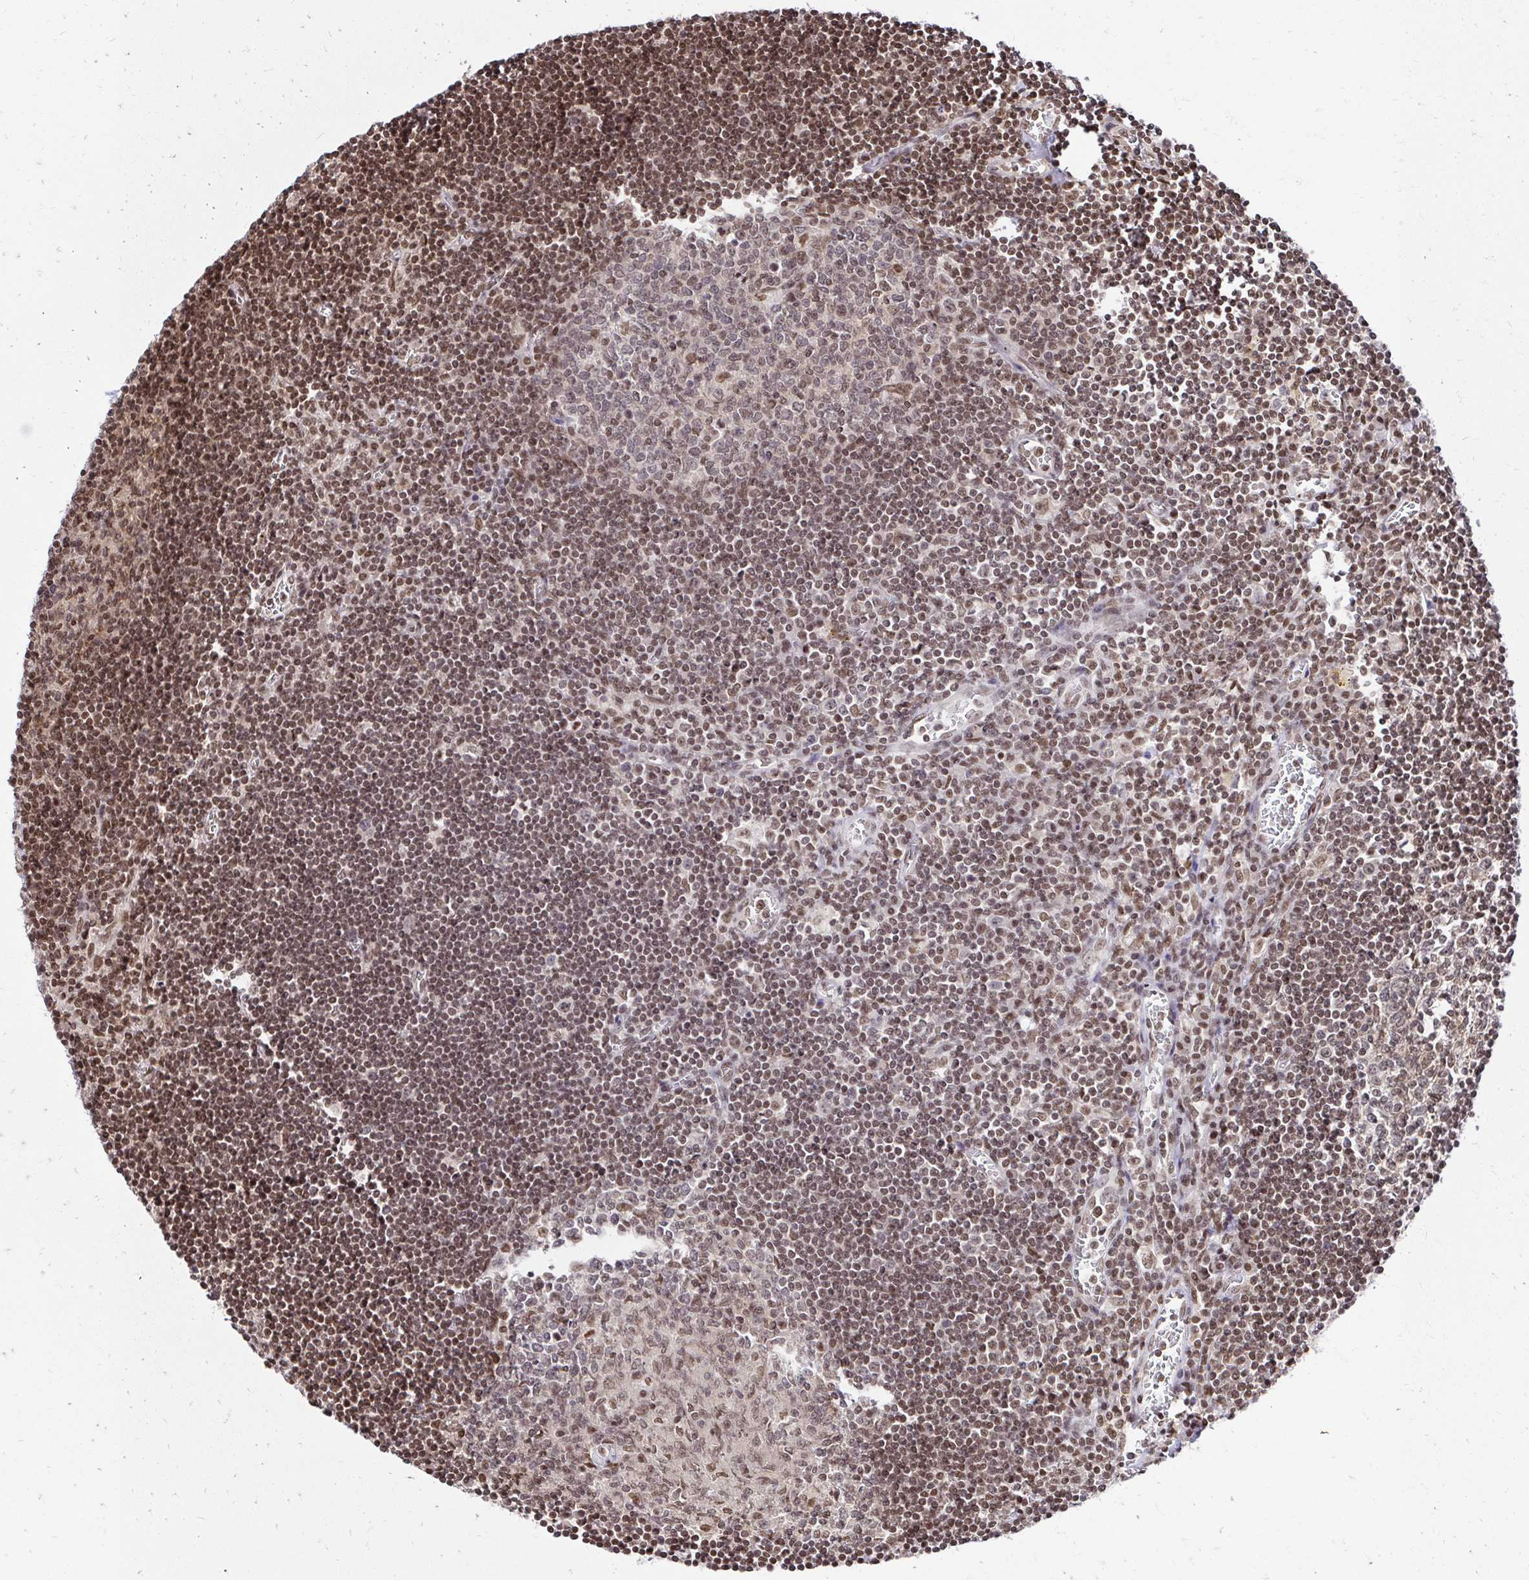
{"staining": {"intensity": "weak", "quantity": "<25%", "location": "nuclear"}, "tissue": "lymph node", "cell_type": "Germinal center cells", "image_type": "normal", "snomed": [{"axis": "morphology", "description": "Normal tissue, NOS"}, {"axis": "topography", "description": "Lymph node"}], "caption": "This is an immunohistochemistry image of unremarkable lymph node. There is no staining in germinal center cells.", "gene": "GLYR1", "patient": {"sex": "male", "age": 67}}